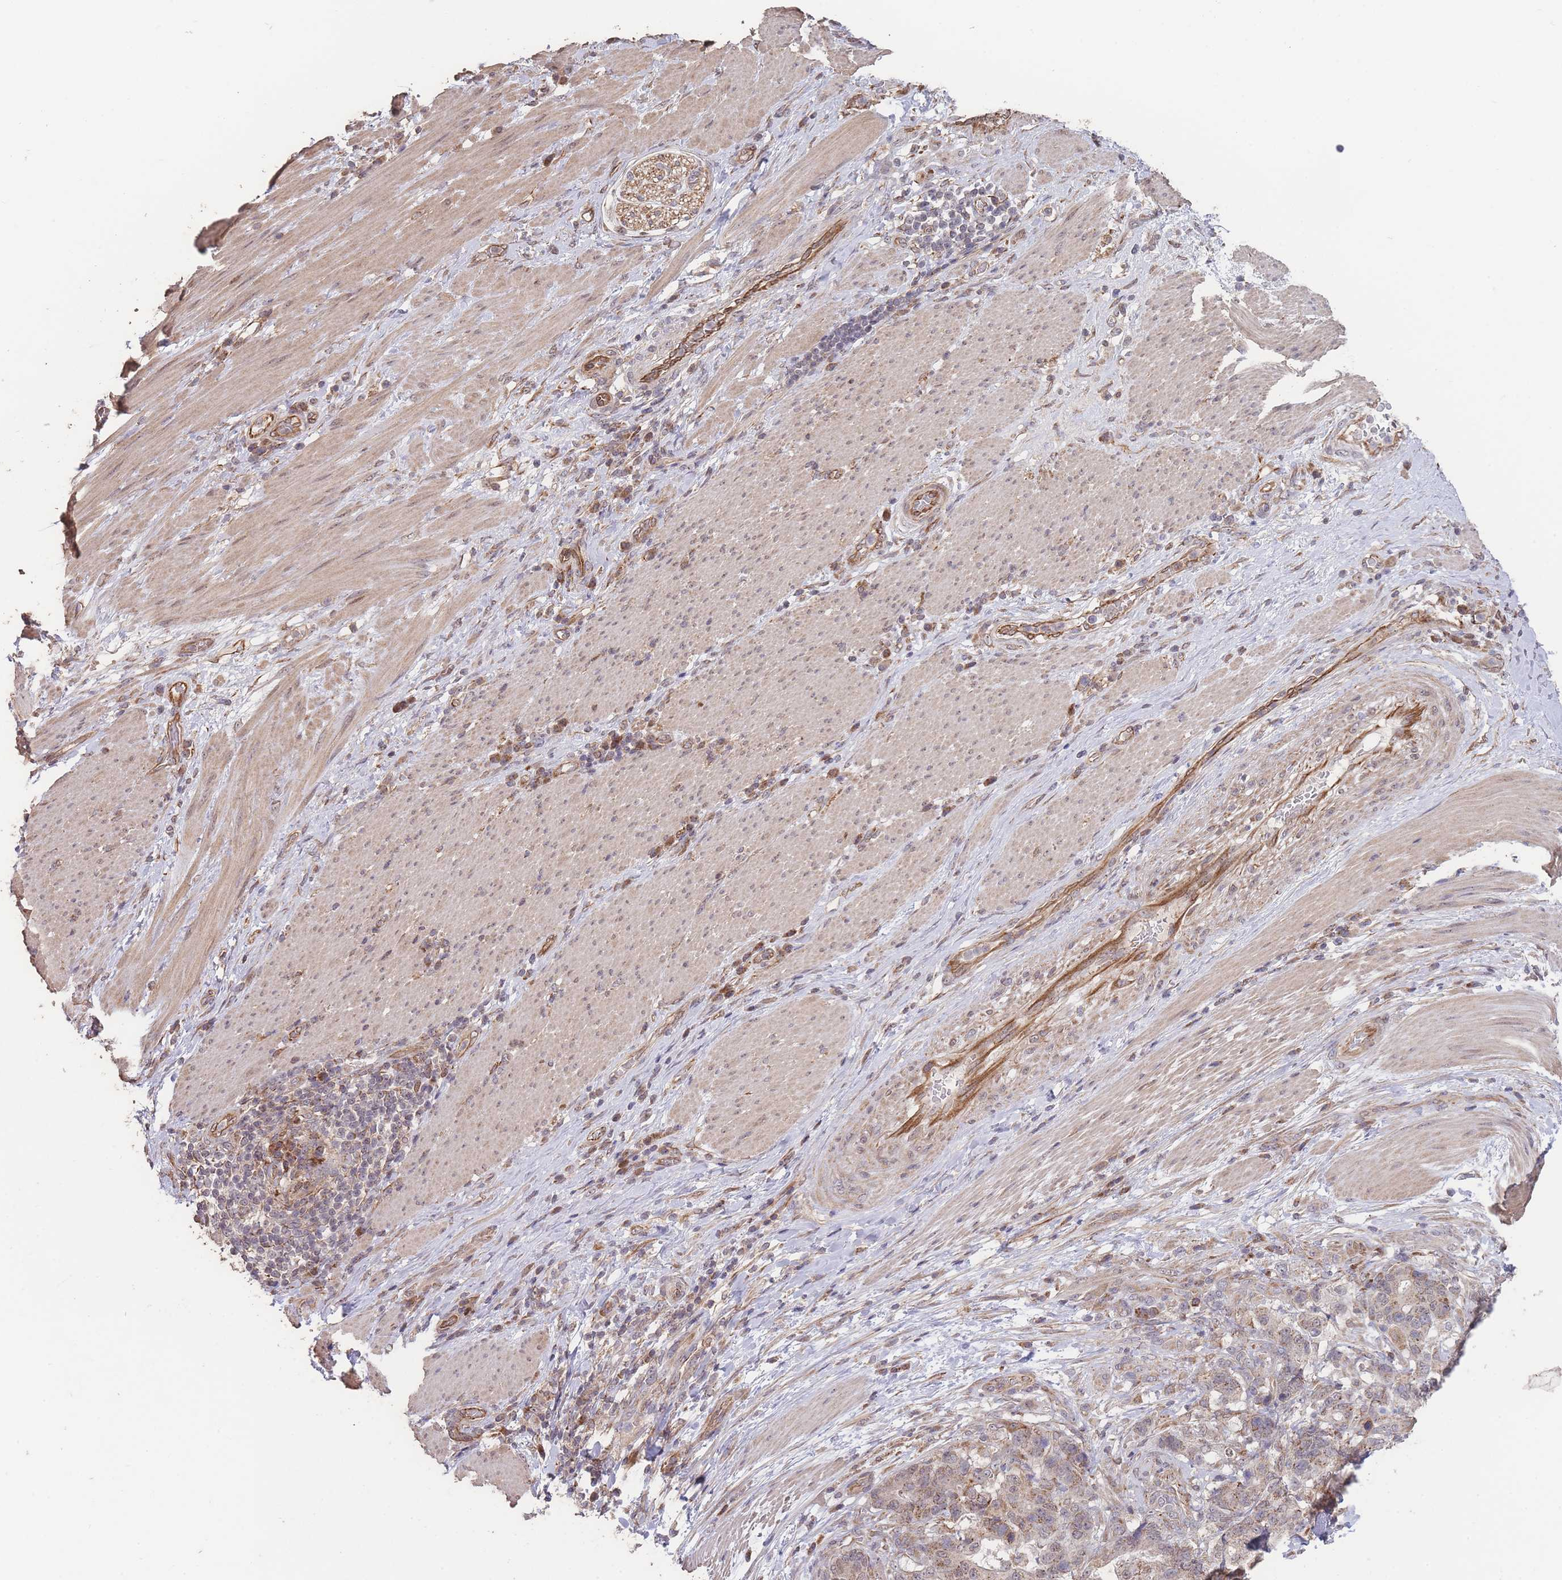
{"staining": {"intensity": "weak", "quantity": ">75%", "location": "cytoplasmic/membranous"}, "tissue": "stomach cancer", "cell_type": "Tumor cells", "image_type": "cancer", "snomed": [{"axis": "morphology", "description": "Normal tissue, NOS"}, {"axis": "morphology", "description": "Adenocarcinoma, NOS"}, {"axis": "topography", "description": "Stomach"}], "caption": "Immunohistochemistry (IHC) of human stomach cancer reveals low levels of weak cytoplasmic/membranous staining in about >75% of tumor cells.", "gene": "PXMP4", "patient": {"sex": "female", "age": 64}}